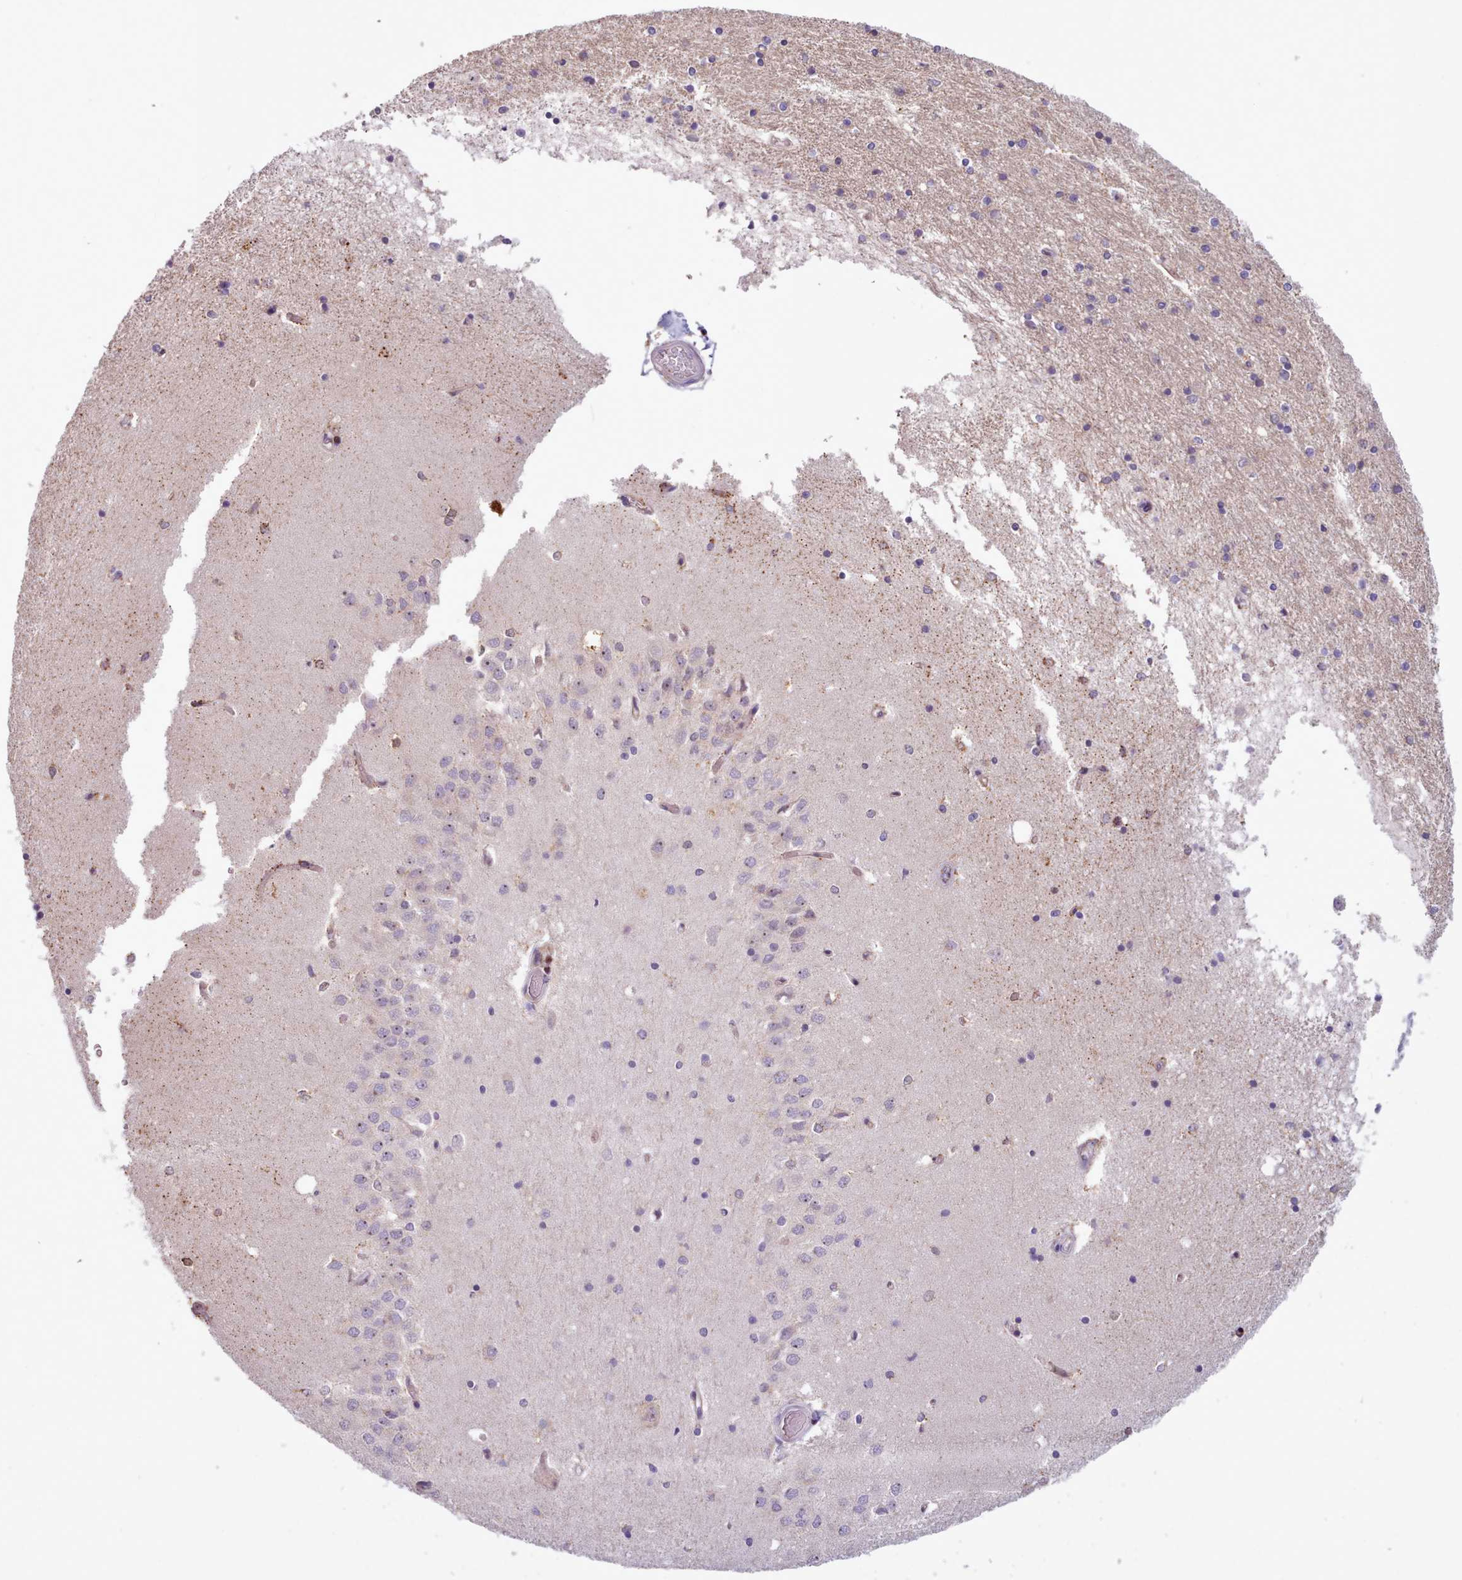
{"staining": {"intensity": "weak", "quantity": "<25%", "location": "cytoplasmic/membranous"}, "tissue": "hippocampus", "cell_type": "Glial cells", "image_type": "normal", "snomed": [{"axis": "morphology", "description": "Normal tissue, NOS"}, {"axis": "topography", "description": "Hippocampus"}], "caption": "Unremarkable hippocampus was stained to show a protein in brown. There is no significant expression in glial cells.", "gene": "CRYBG1", "patient": {"sex": "male", "age": 45}}